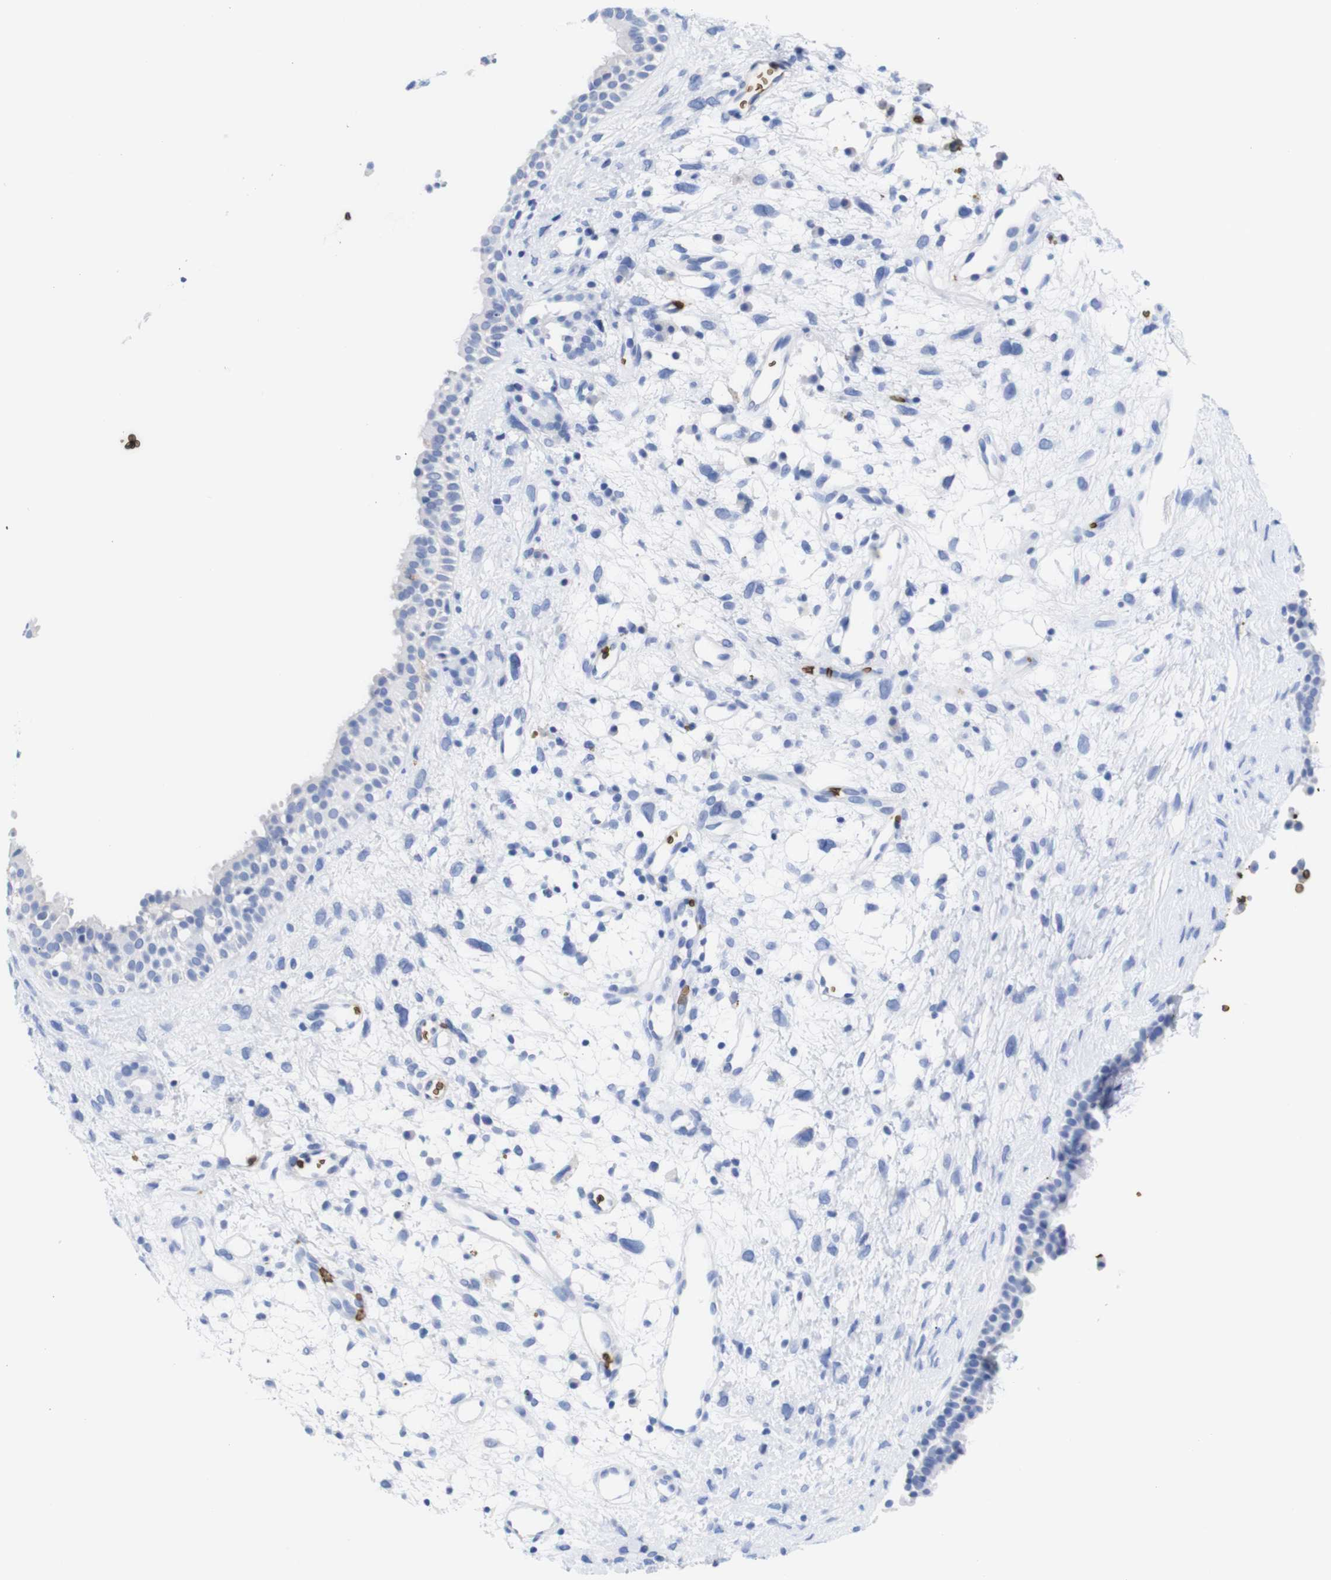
{"staining": {"intensity": "negative", "quantity": "none", "location": "none"}, "tissue": "nasopharynx", "cell_type": "Respiratory epithelial cells", "image_type": "normal", "snomed": [{"axis": "morphology", "description": "Normal tissue, NOS"}, {"axis": "topography", "description": "Nasopharynx"}], "caption": "Immunohistochemistry of benign nasopharynx exhibits no expression in respiratory epithelial cells.", "gene": "S1PR2", "patient": {"sex": "male", "age": 22}}